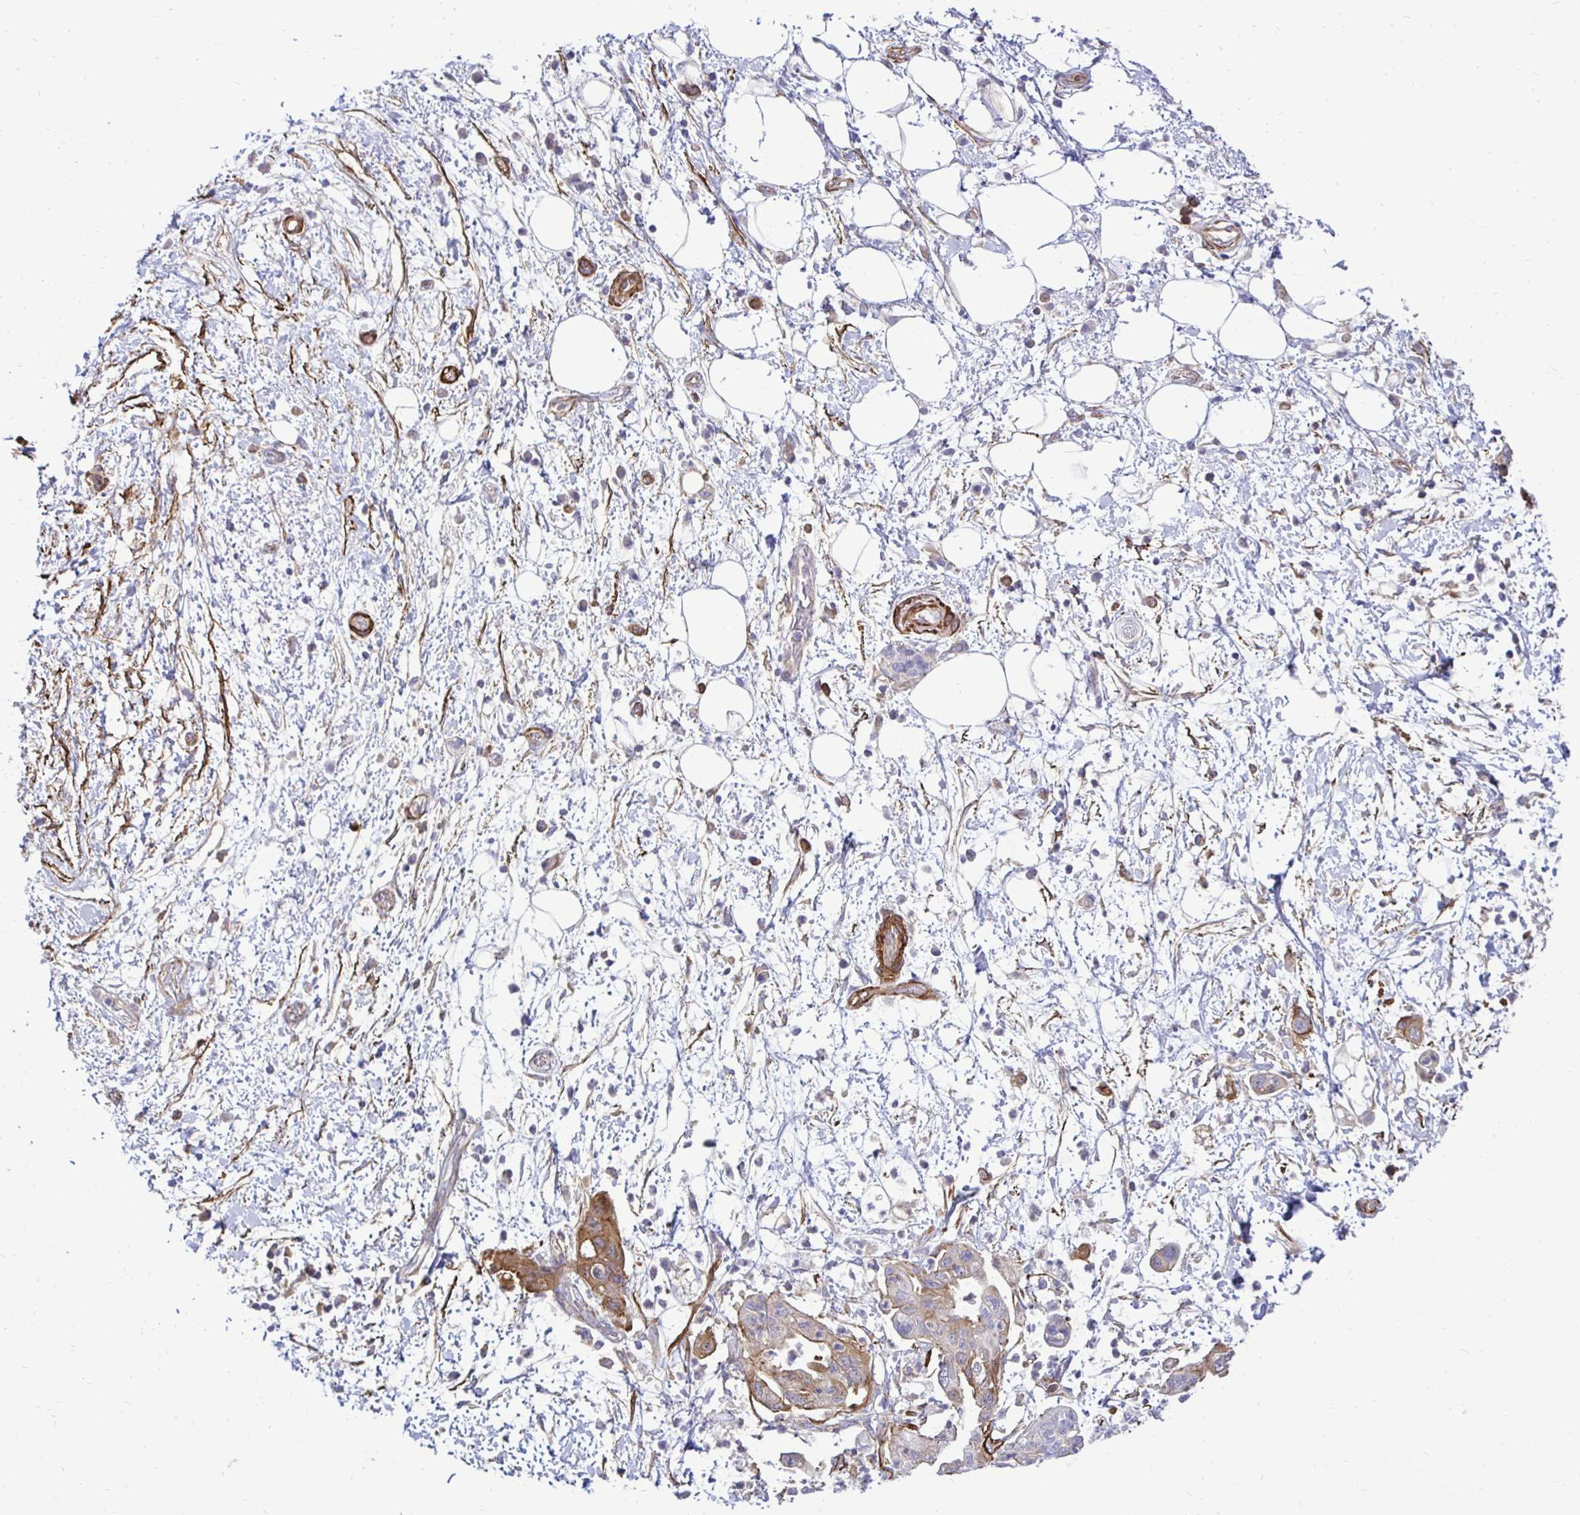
{"staining": {"intensity": "moderate", "quantity": "25%-75%", "location": "cytoplasmic/membranous"}, "tissue": "pancreatic cancer", "cell_type": "Tumor cells", "image_type": "cancer", "snomed": [{"axis": "morphology", "description": "Adenocarcinoma, NOS"}, {"axis": "topography", "description": "Pancreas"}], "caption": "Human pancreatic cancer stained with a protein marker exhibits moderate staining in tumor cells.", "gene": "CTPS1", "patient": {"sex": "female", "age": 73}}